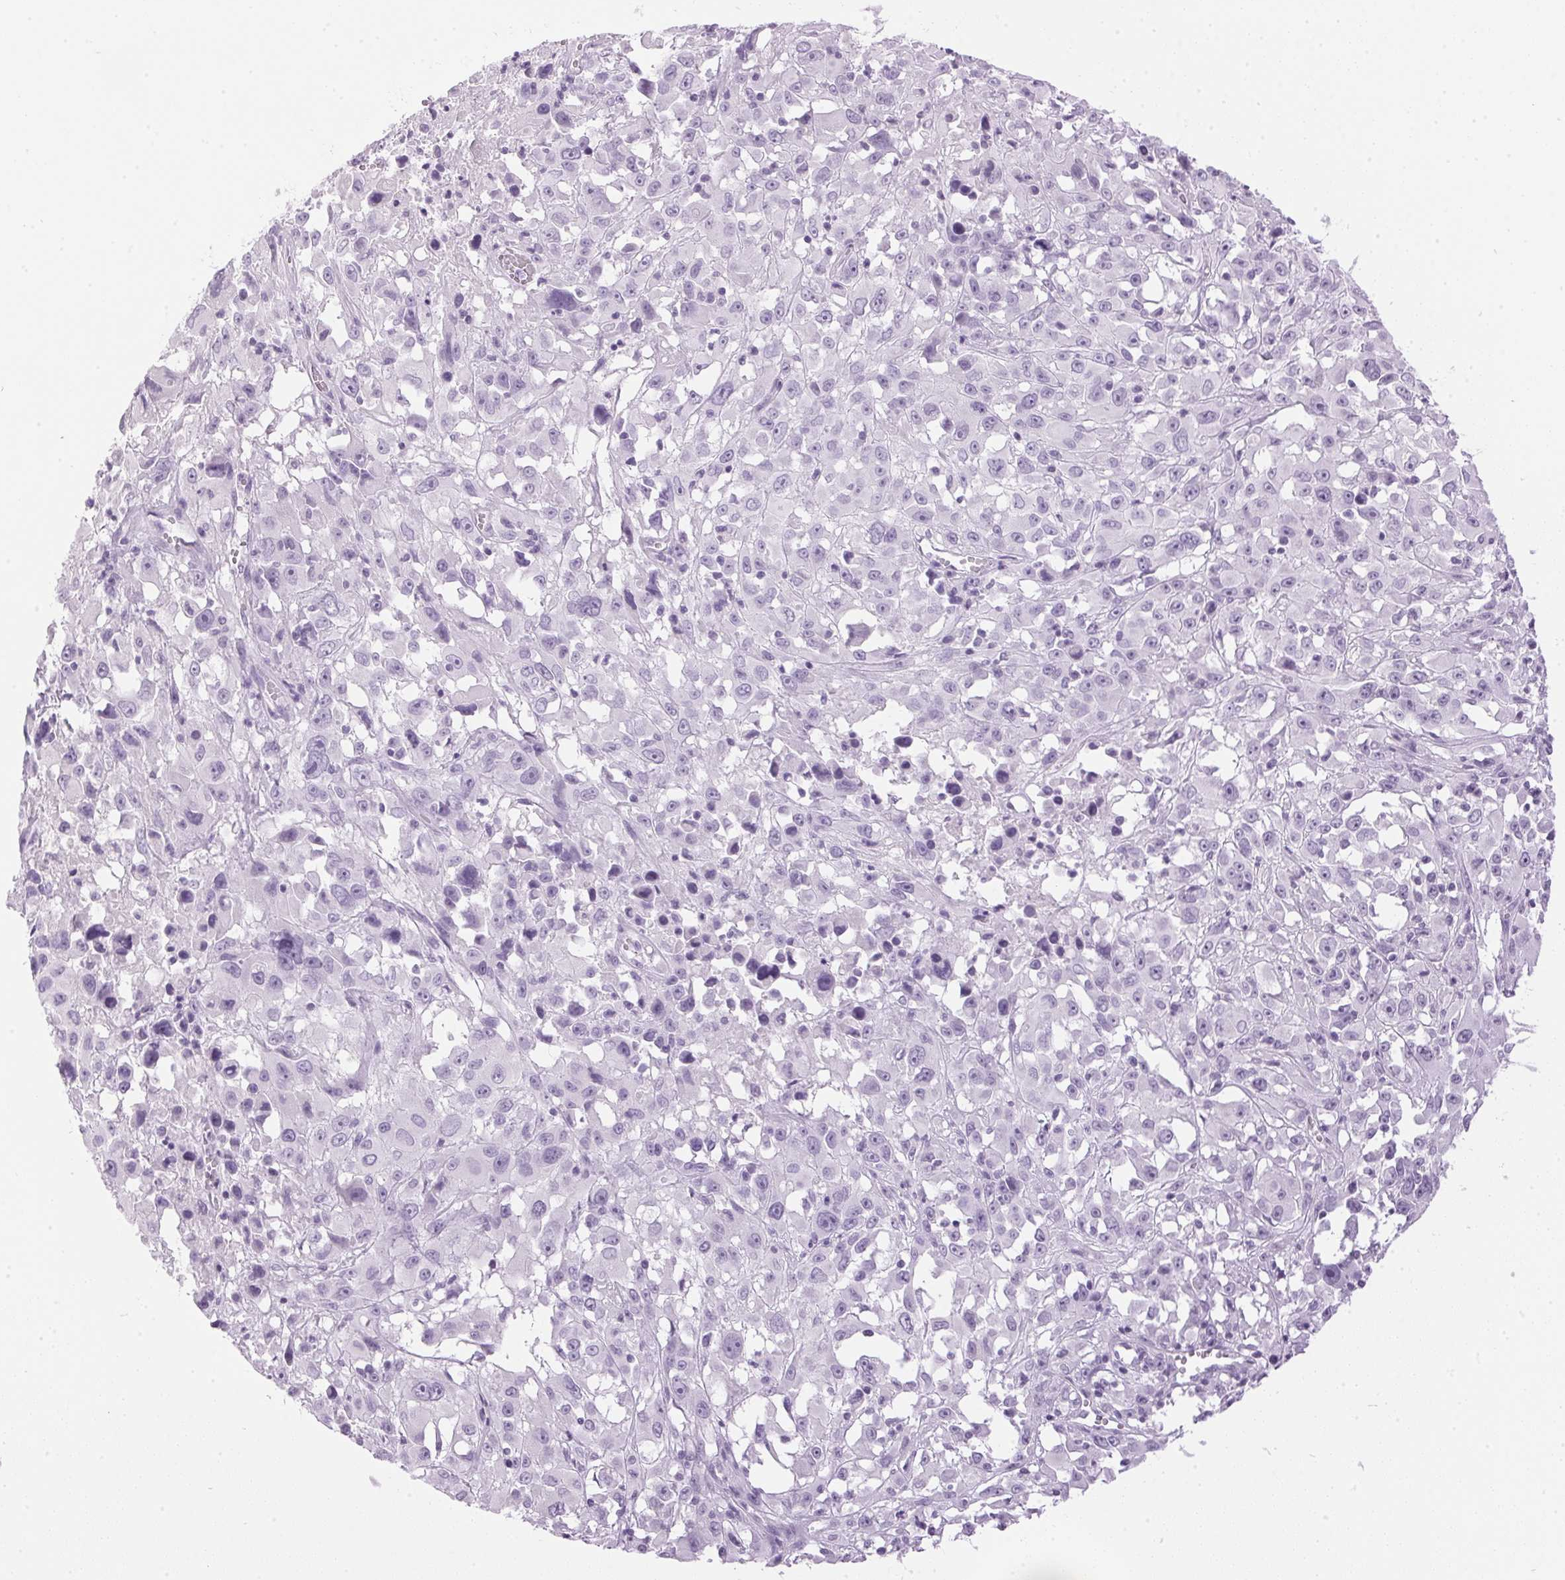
{"staining": {"intensity": "negative", "quantity": "none", "location": "none"}, "tissue": "melanoma", "cell_type": "Tumor cells", "image_type": "cancer", "snomed": [{"axis": "morphology", "description": "Malignant melanoma, Metastatic site"}, {"axis": "topography", "description": "Soft tissue"}], "caption": "Immunohistochemistry photomicrograph of neoplastic tissue: melanoma stained with DAB (3,3'-diaminobenzidine) reveals no significant protein expression in tumor cells. (Stains: DAB (3,3'-diaminobenzidine) immunohistochemistry (IHC) with hematoxylin counter stain, Microscopy: brightfield microscopy at high magnification).", "gene": "SP7", "patient": {"sex": "male", "age": 50}}